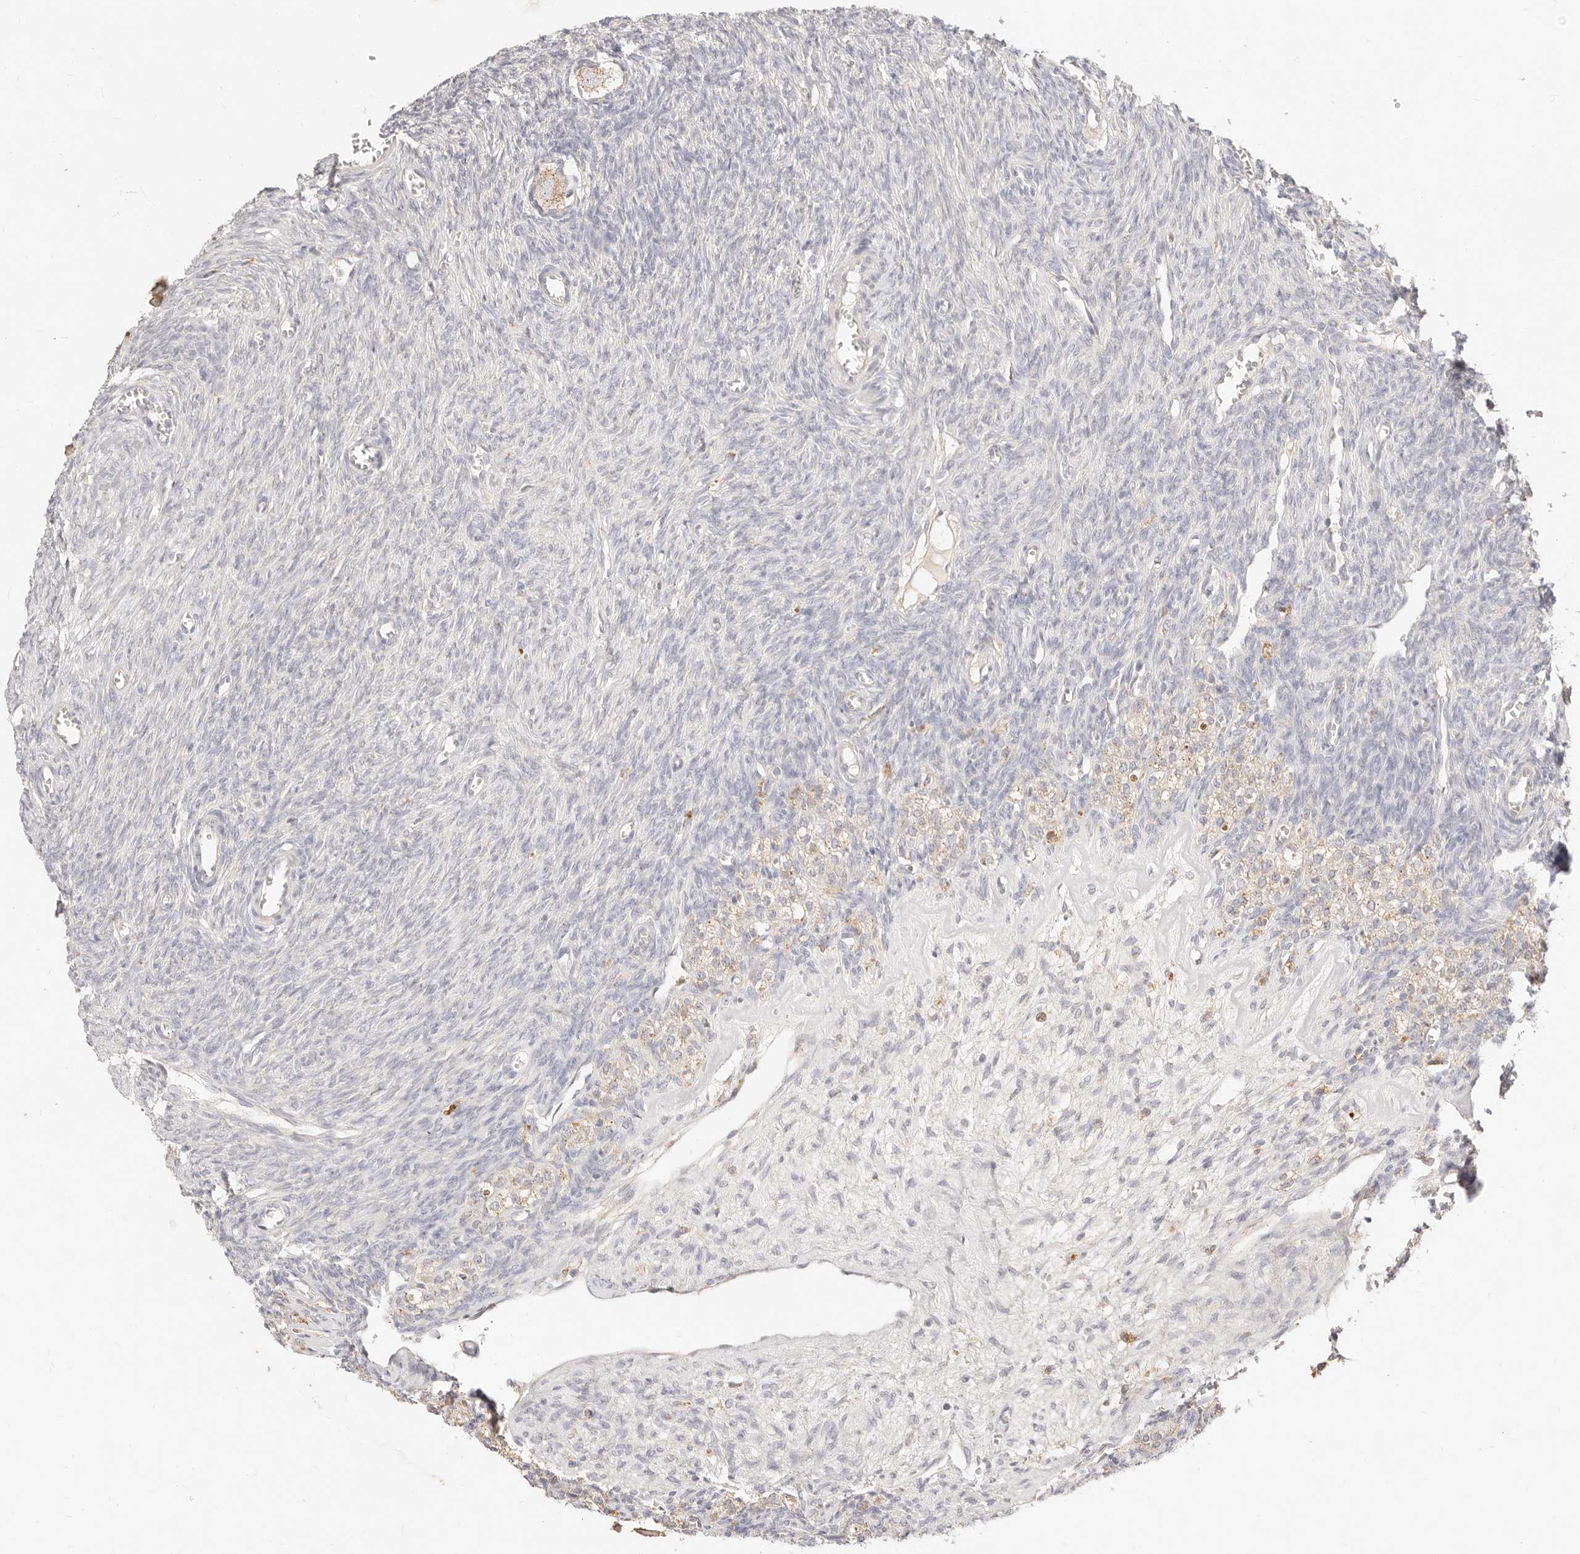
{"staining": {"intensity": "weak", "quantity": ">75%", "location": "cytoplasmic/membranous"}, "tissue": "ovary", "cell_type": "Follicle cells", "image_type": "normal", "snomed": [{"axis": "morphology", "description": "Normal tissue, NOS"}, {"axis": "topography", "description": "Ovary"}], "caption": "Immunohistochemical staining of normal ovary shows weak cytoplasmic/membranous protein staining in about >75% of follicle cells.", "gene": "ACOX1", "patient": {"sex": "female", "age": 27}}